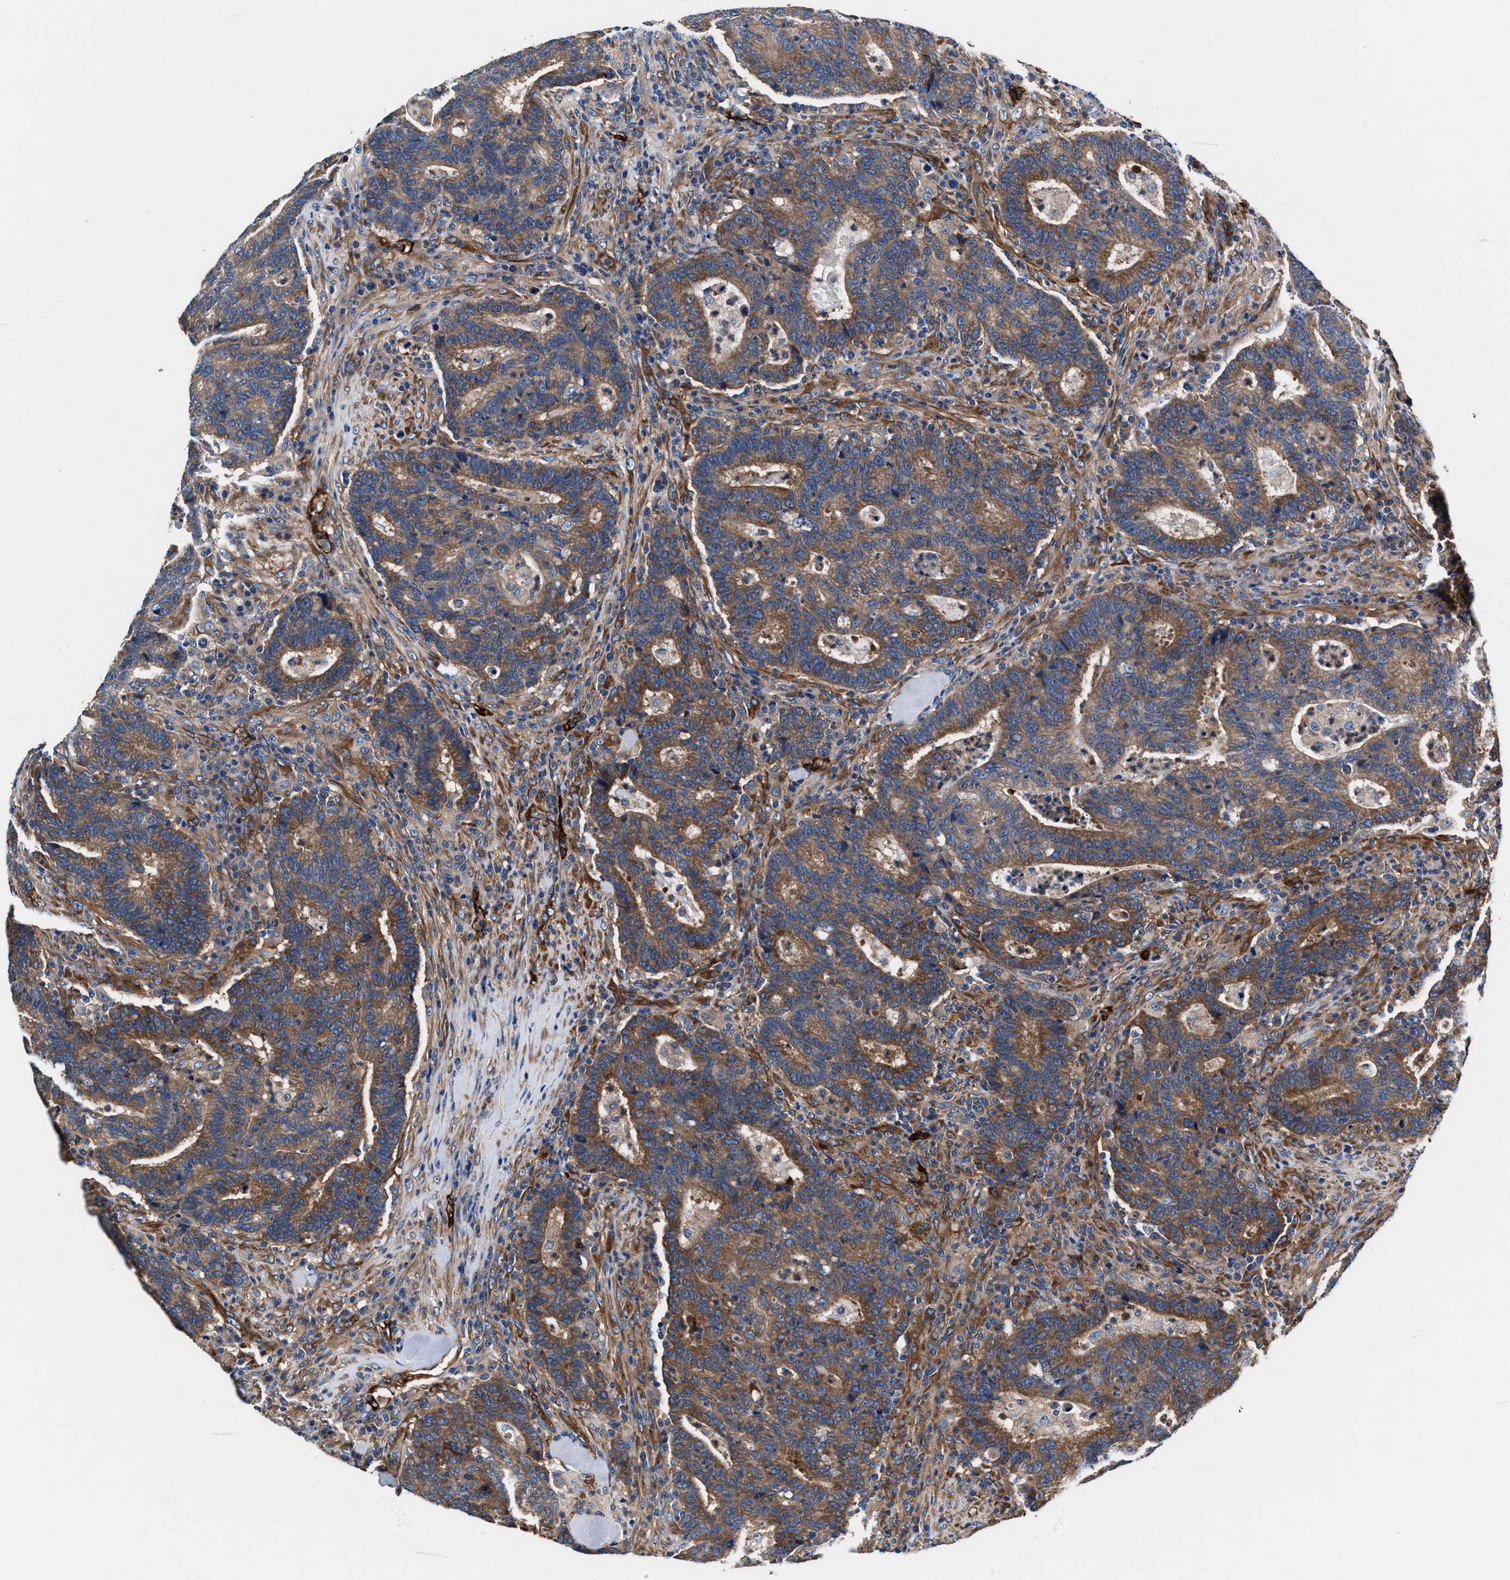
{"staining": {"intensity": "moderate", "quantity": ">75%", "location": "cytoplasmic/membranous"}, "tissue": "colorectal cancer", "cell_type": "Tumor cells", "image_type": "cancer", "snomed": [{"axis": "morphology", "description": "Adenocarcinoma, NOS"}, {"axis": "topography", "description": "Colon"}], "caption": "Tumor cells display moderate cytoplasmic/membranous positivity in approximately >75% of cells in colorectal cancer.", "gene": "SH3GL1", "patient": {"sex": "female", "age": 75}}